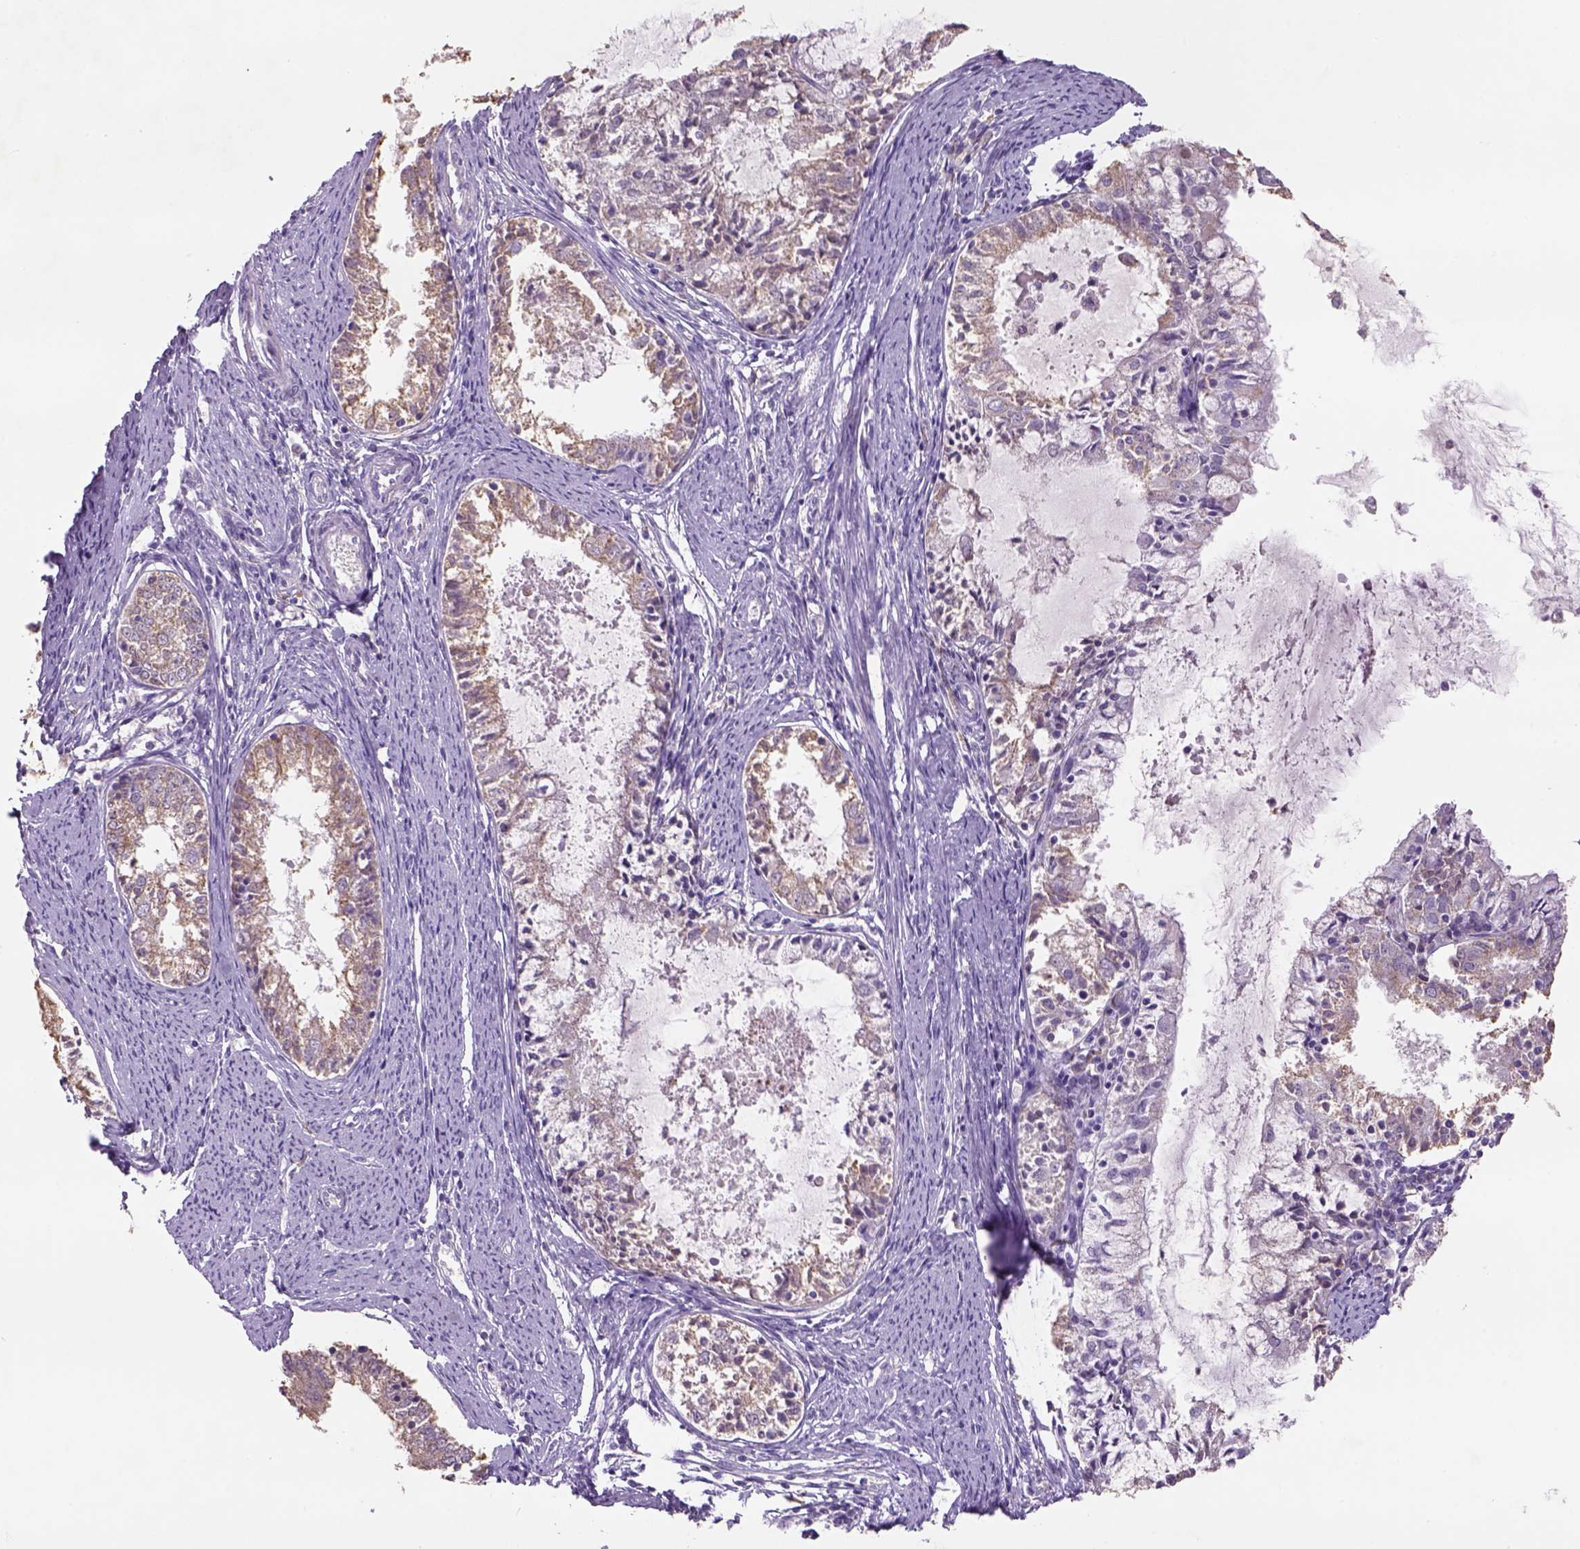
{"staining": {"intensity": "weak", "quantity": ">75%", "location": "cytoplasmic/membranous"}, "tissue": "endometrial cancer", "cell_type": "Tumor cells", "image_type": "cancer", "snomed": [{"axis": "morphology", "description": "Adenocarcinoma, NOS"}, {"axis": "topography", "description": "Endometrium"}], "caption": "A histopathology image of human adenocarcinoma (endometrial) stained for a protein reveals weak cytoplasmic/membranous brown staining in tumor cells.", "gene": "NAALAD2", "patient": {"sex": "female", "age": 57}}